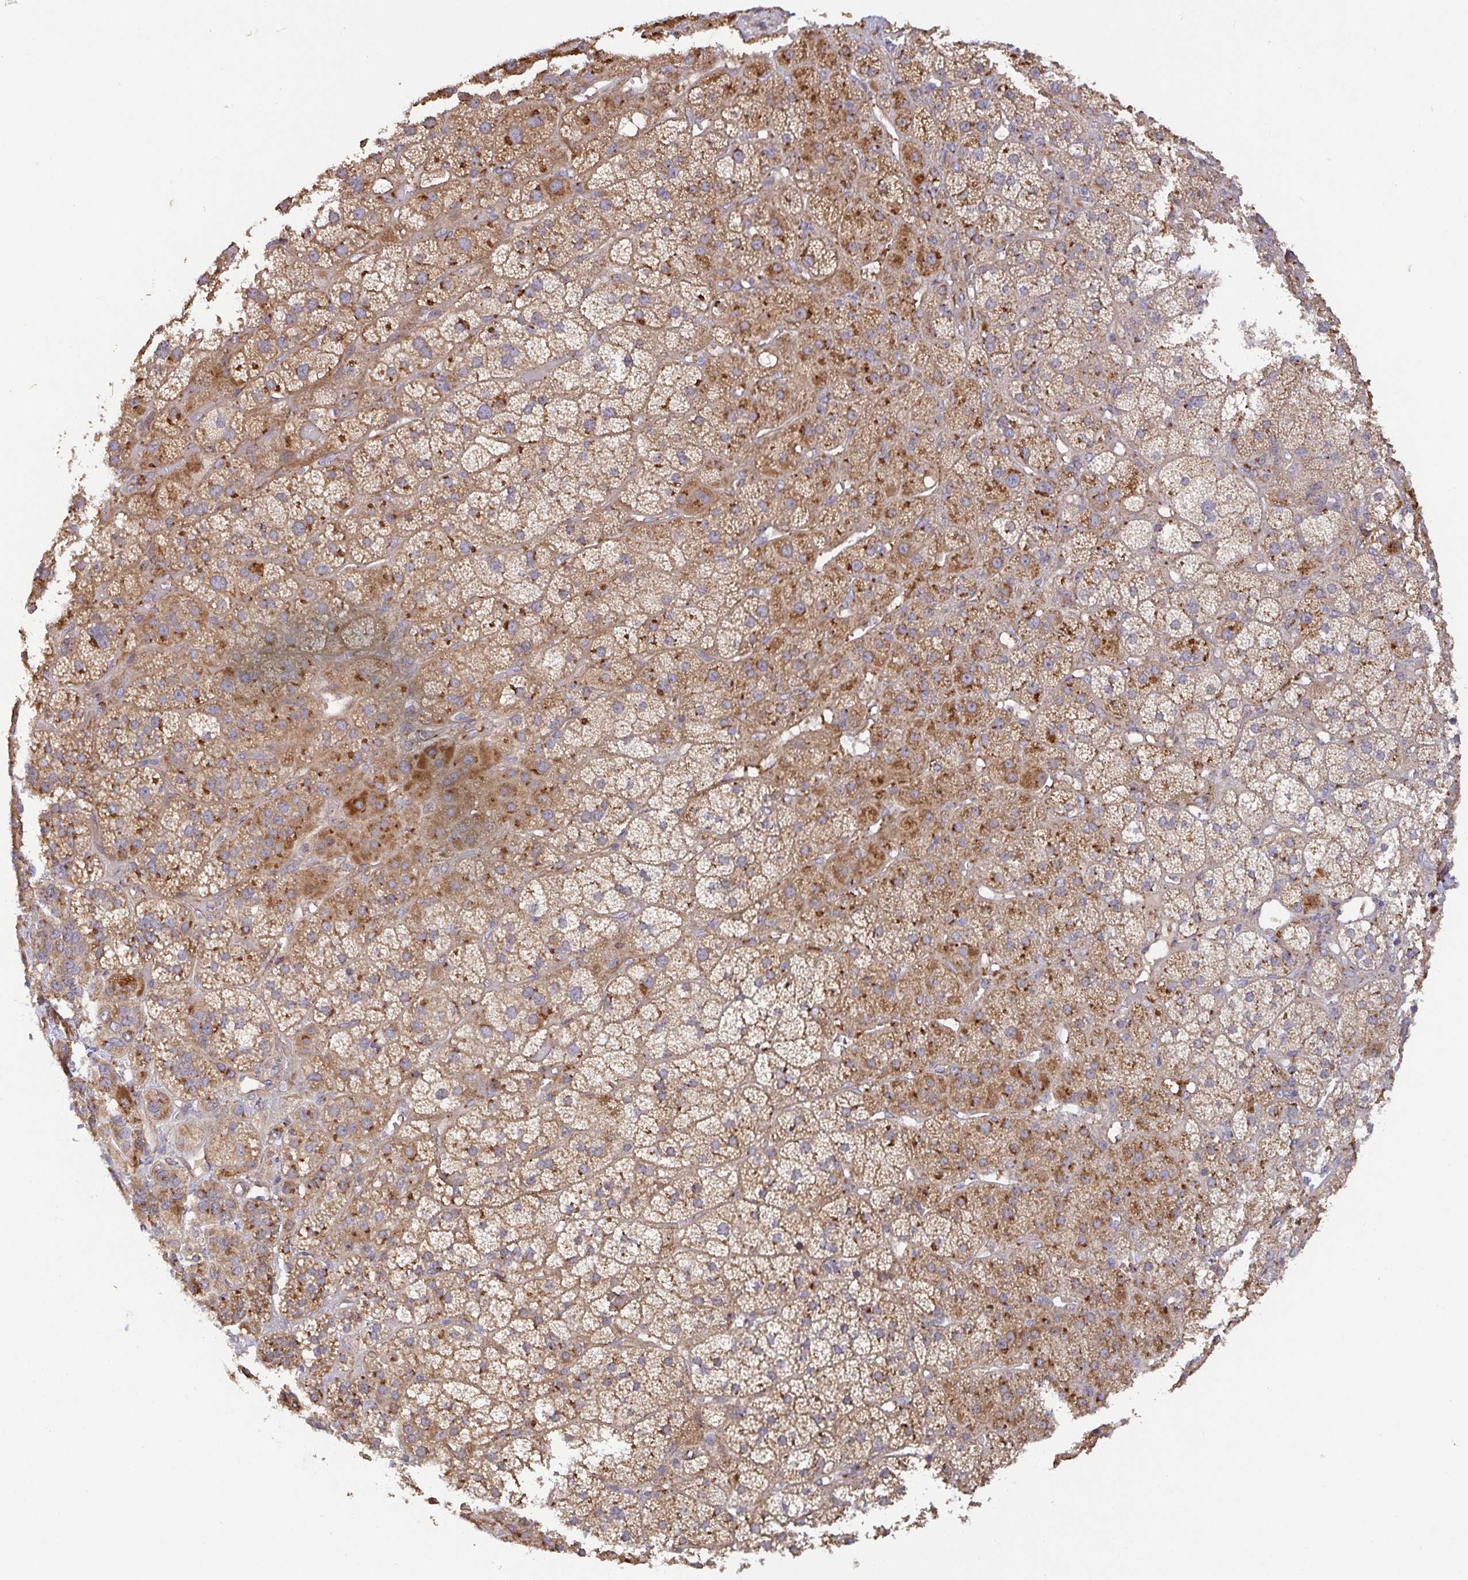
{"staining": {"intensity": "moderate", "quantity": ">75%", "location": "cytoplasmic/membranous"}, "tissue": "adrenal gland", "cell_type": "Glandular cells", "image_type": "normal", "snomed": [{"axis": "morphology", "description": "Normal tissue, NOS"}, {"axis": "topography", "description": "Adrenal gland"}], "caption": "Protein staining of normal adrenal gland reveals moderate cytoplasmic/membranous positivity in about >75% of glandular cells. (DAB (3,3'-diaminobenzidine) = brown stain, brightfield microscopy at high magnification).", "gene": "TM9SF4", "patient": {"sex": "male", "age": 57}}